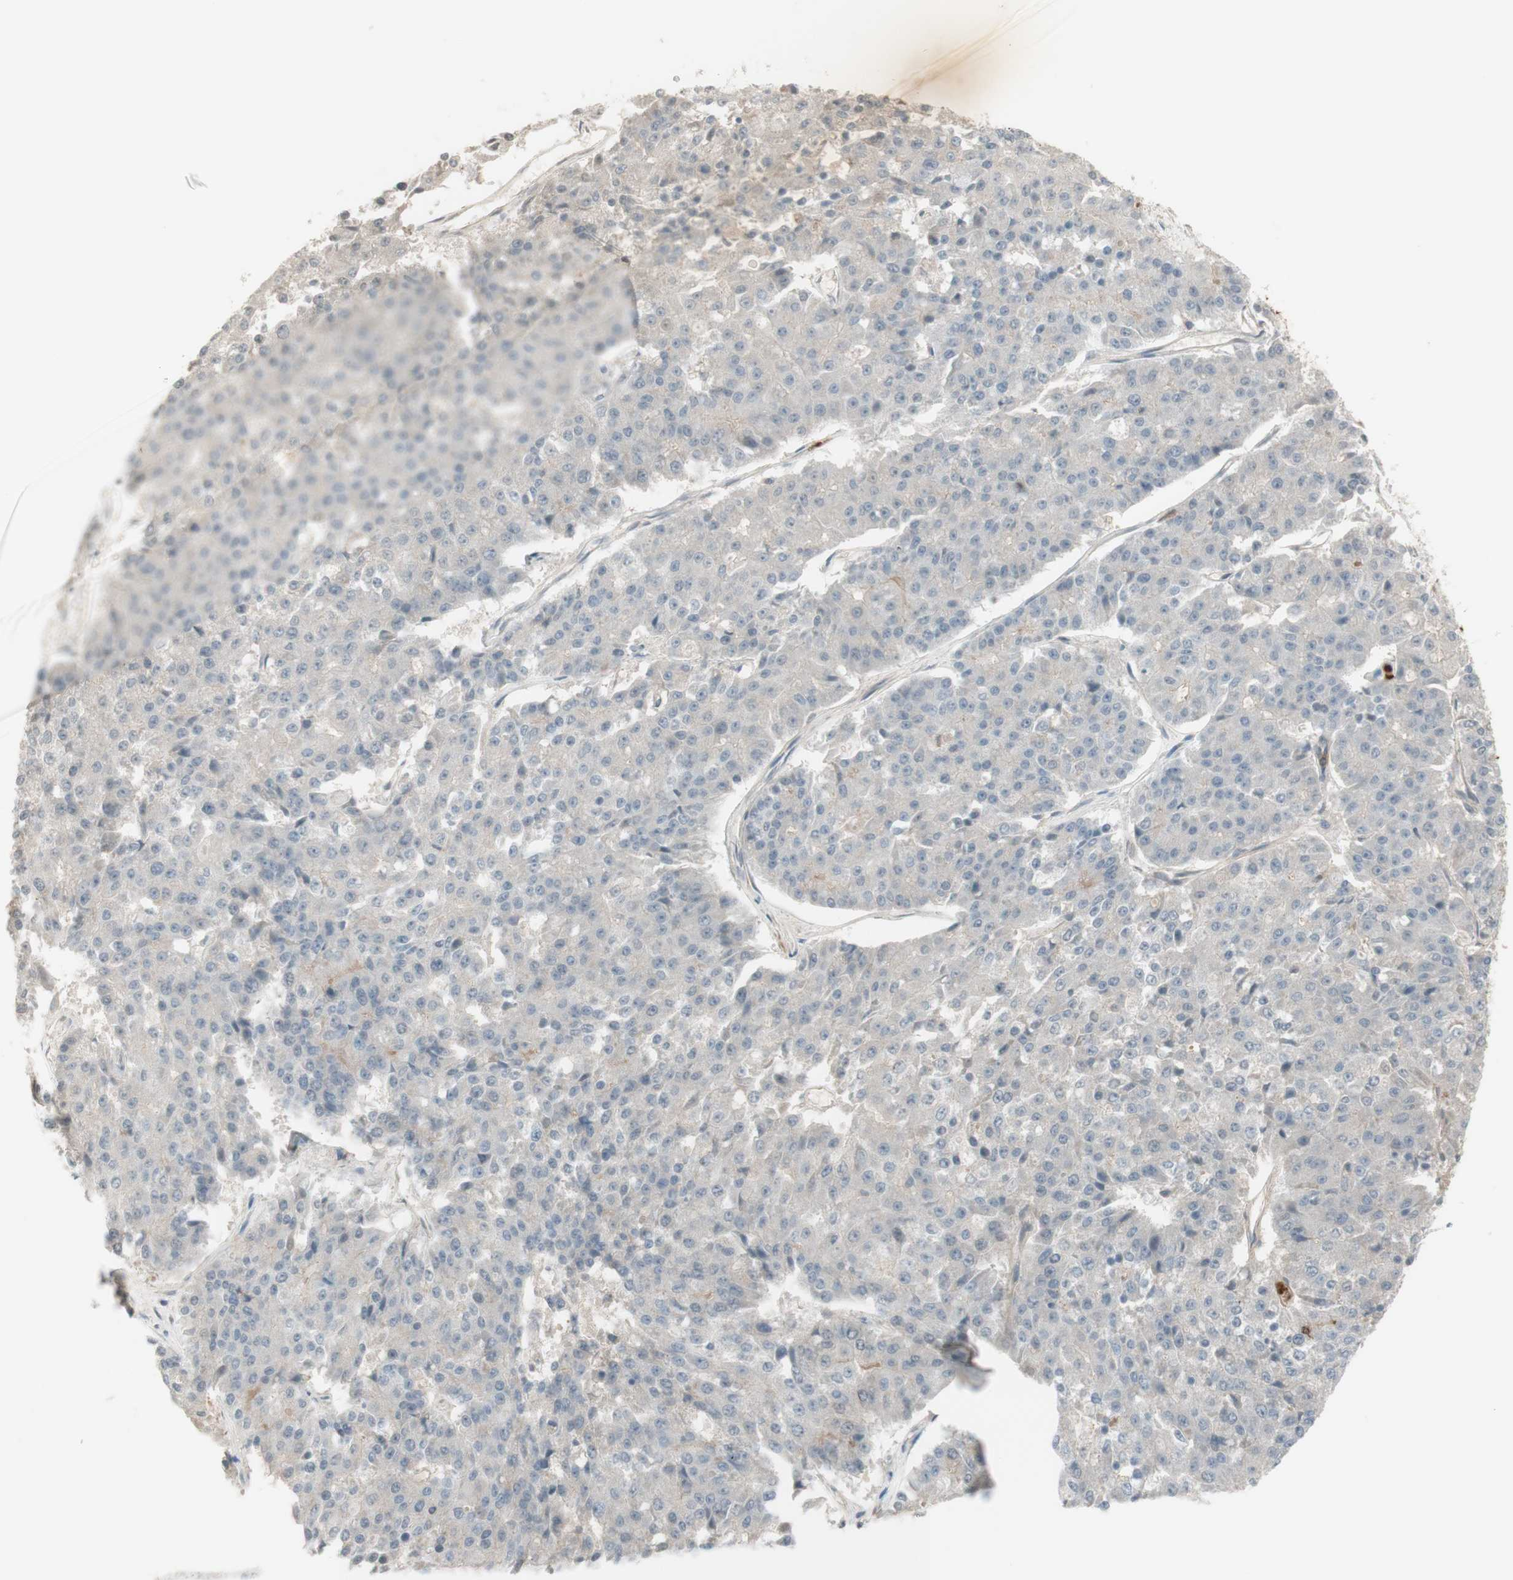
{"staining": {"intensity": "weak", "quantity": "<25%", "location": "cytoplasmic/membranous"}, "tissue": "pancreatic cancer", "cell_type": "Tumor cells", "image_type": "cancer", "snomed": [{"axis": "morphology", "description": "Adenocarcinoma, NOS"}, {"axis": "topography", "description": "Pancreas"}], "caption": "Immunohistochemistry of human pancreatic adenocarcinoma reveals no positivity in tumor cells. Nuclei are stained in blue.", "gene": "NID1", "patient": {"sex": "male", "age": 50}}